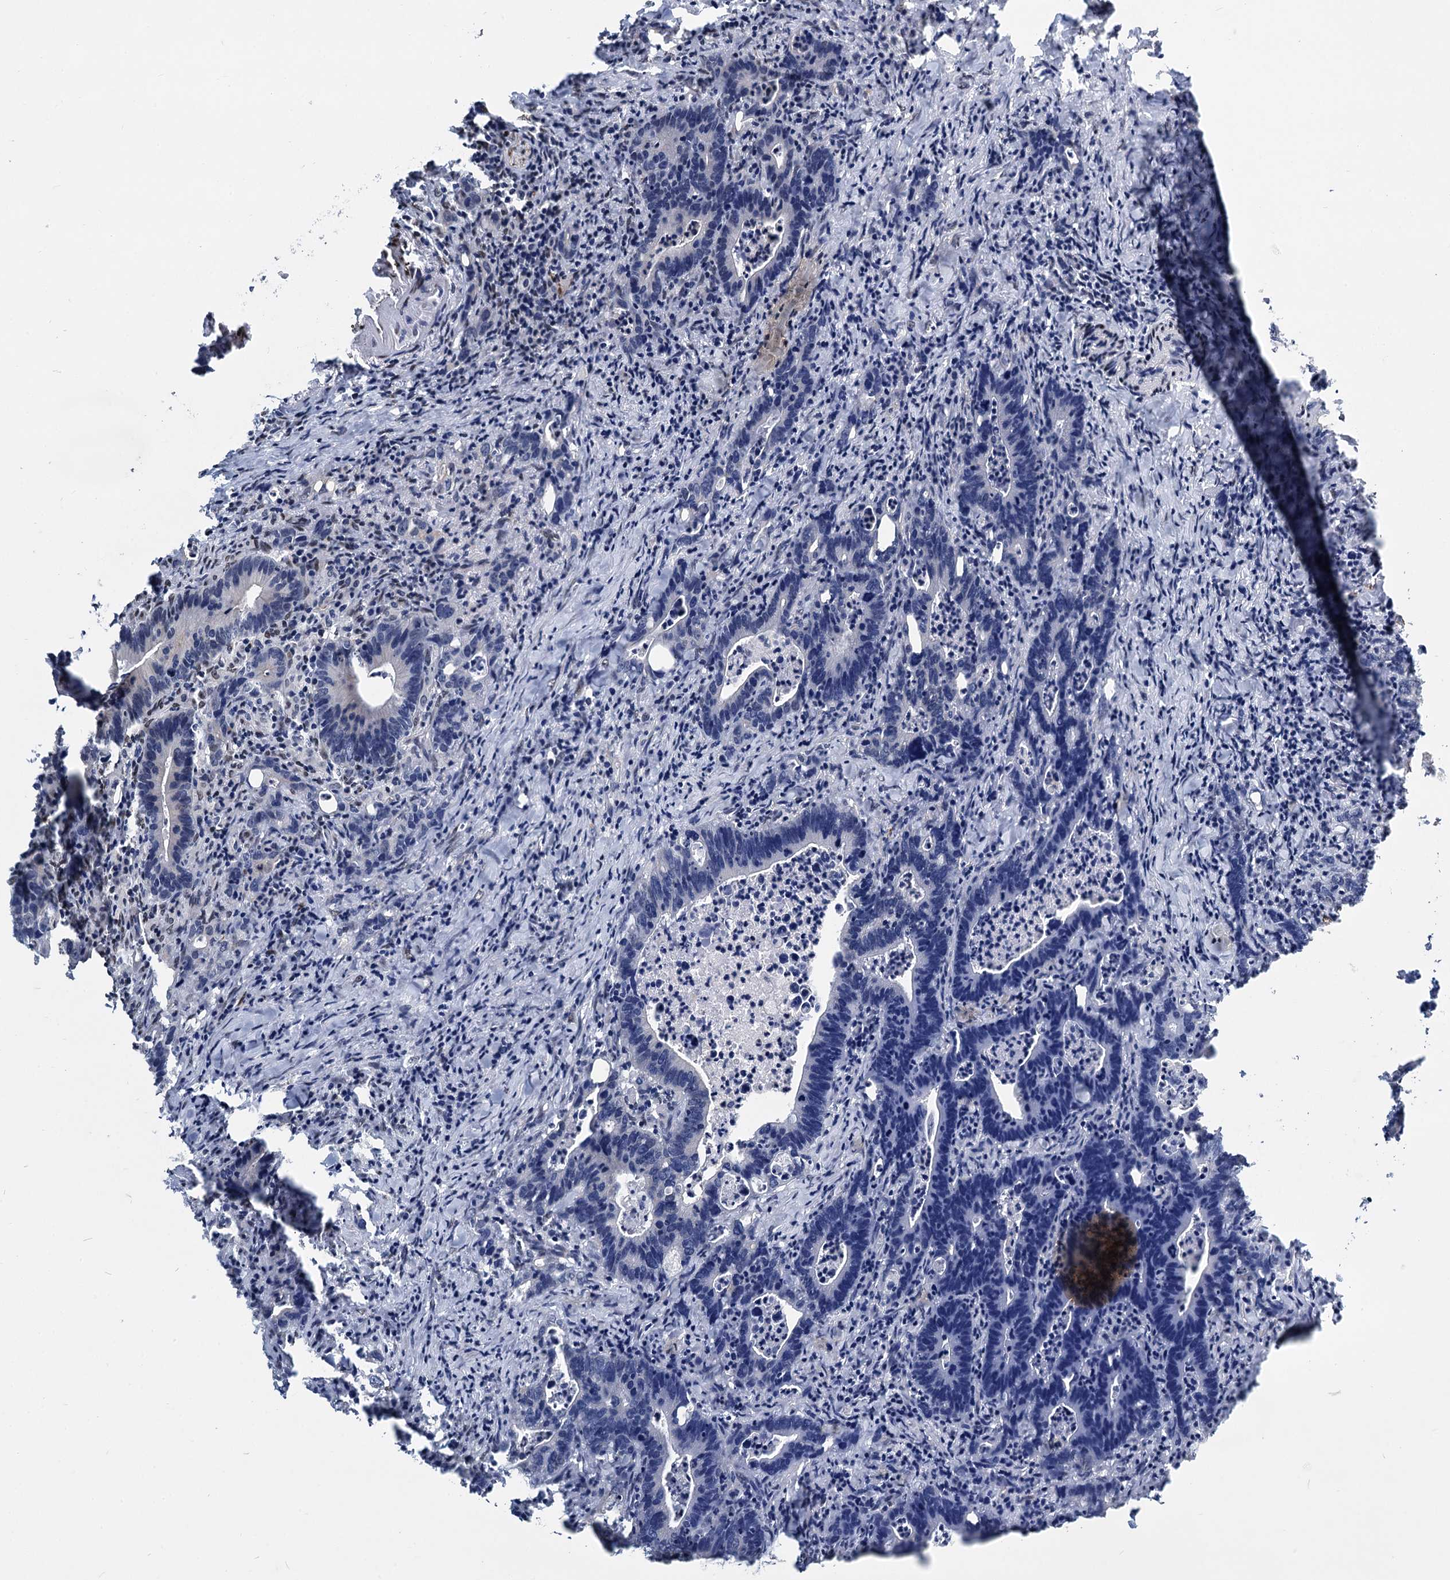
{"staining": {"intensity": "negative", "quantity": "none", "location": "none"}, "tissue": "colorectal cancer", "cell_type": "Tumor cells", "image_type": "cancer", "snomed": [{"axis": "morphology", "description": "Adenocarcinoma, NOS"}, {"axis": "topography", "description": "Colon"}], "caption": "Tumor cells show no significant expression in adenocarcinoma (colorectal). (Brightfield microscopy of DAB (3,3'-diaminobenzidine) immunohistochemistry (IHC) at high magnification).", "gene": "MECP2", "patient": {"sex": "female", "age": 75}}